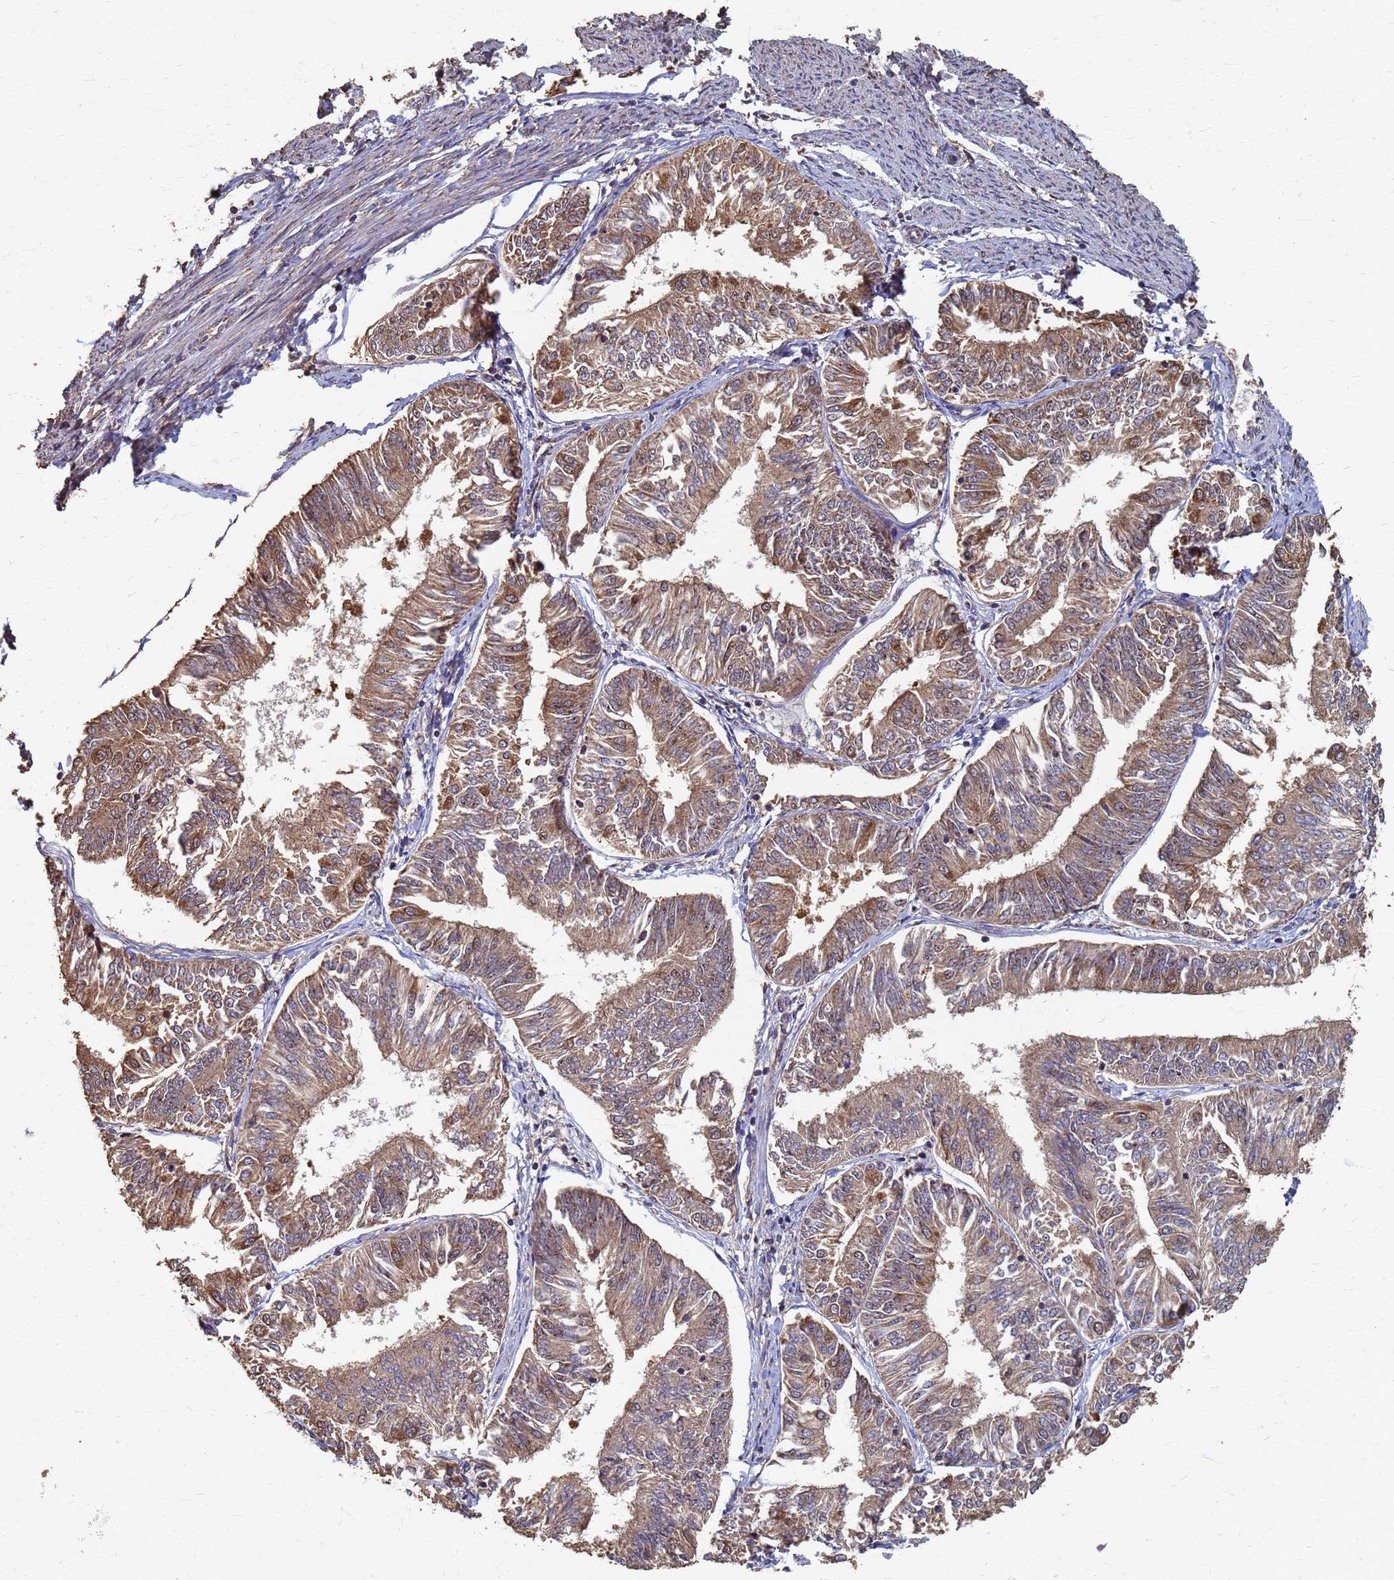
{"staining": {"intensity": "moderate", "quantity": ">75%", "location": "cytoplasmic/membranous"}, "tissue": "endometrial cancer", "cell_type": "Tumor cells", "image_type": "cancer", "snomed": [{"axis": "morphology", "description": "Adenocarcinoma, NOS"}, {"axis": "topography", "description": "Endometrium"}], "caption": "Human adenocarcinoma (endometrial) stained for a protein (brown) exhibits moderate cytoplasmic/membranous positive expression in about >75% of tumor cells.", "gene": "DPH5", "patient": {"sex": "female", "age": 58}}